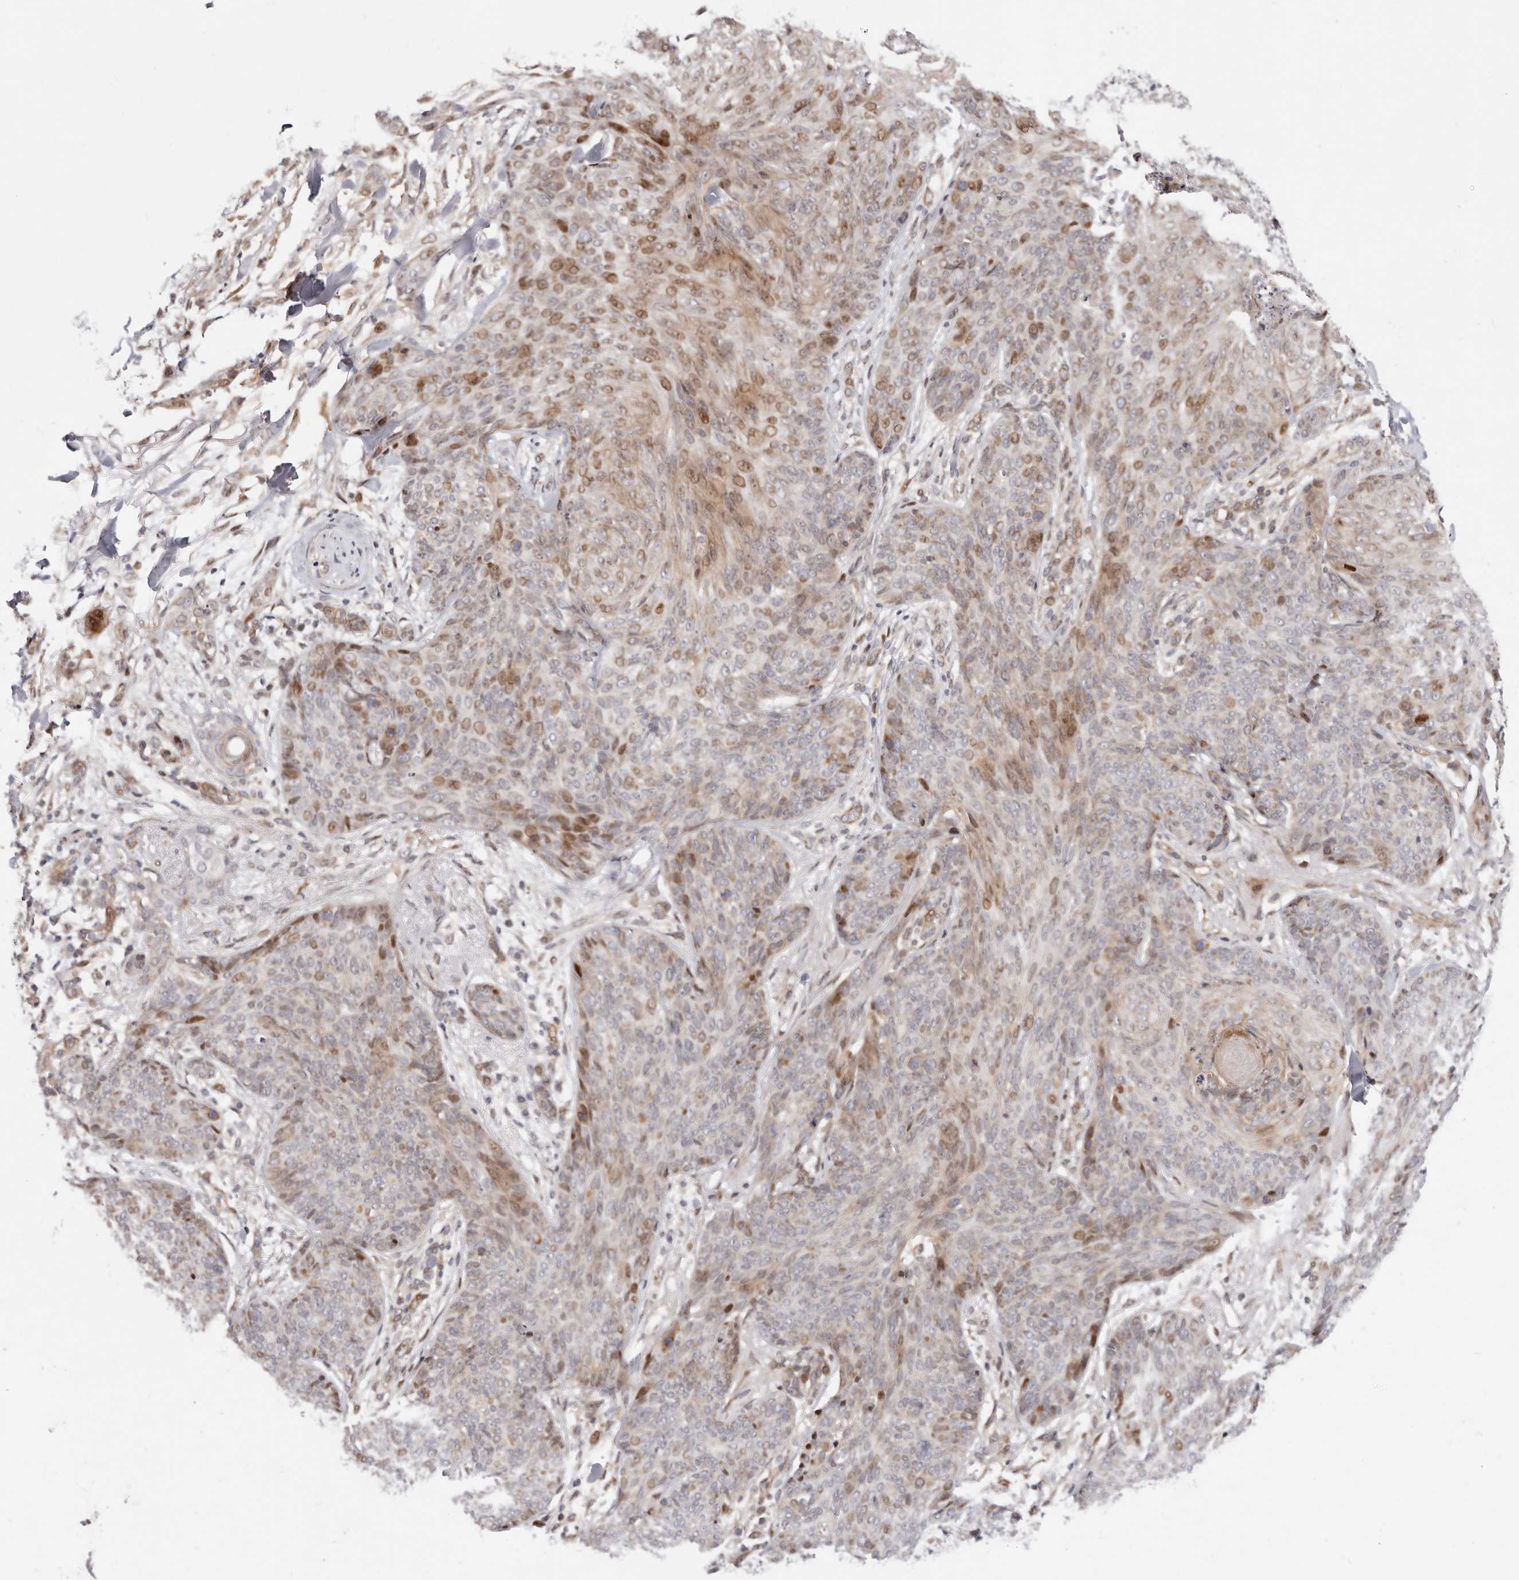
{"staining": {"intensity": "moderate", "quantity": "<25%", "location": "cytoplasmic/membranous,nuclear"}, "tissue": "skin cancer", "cell_type": "Tumor cells", "image_type": "cancer", "snomed": [{"axis": "morphology", "description": "Basal cell carcinoma"}, {"axis": "topography", "description": "Skin"}], "caption": "Human skin cancer stained with a brown dye reveals moderate cytoplasmic/membranous and nuclear positive positivity in about <25% of tumor cells.", "gene": "EPHX3", "patient": {"sex": "male", "age": 85}}